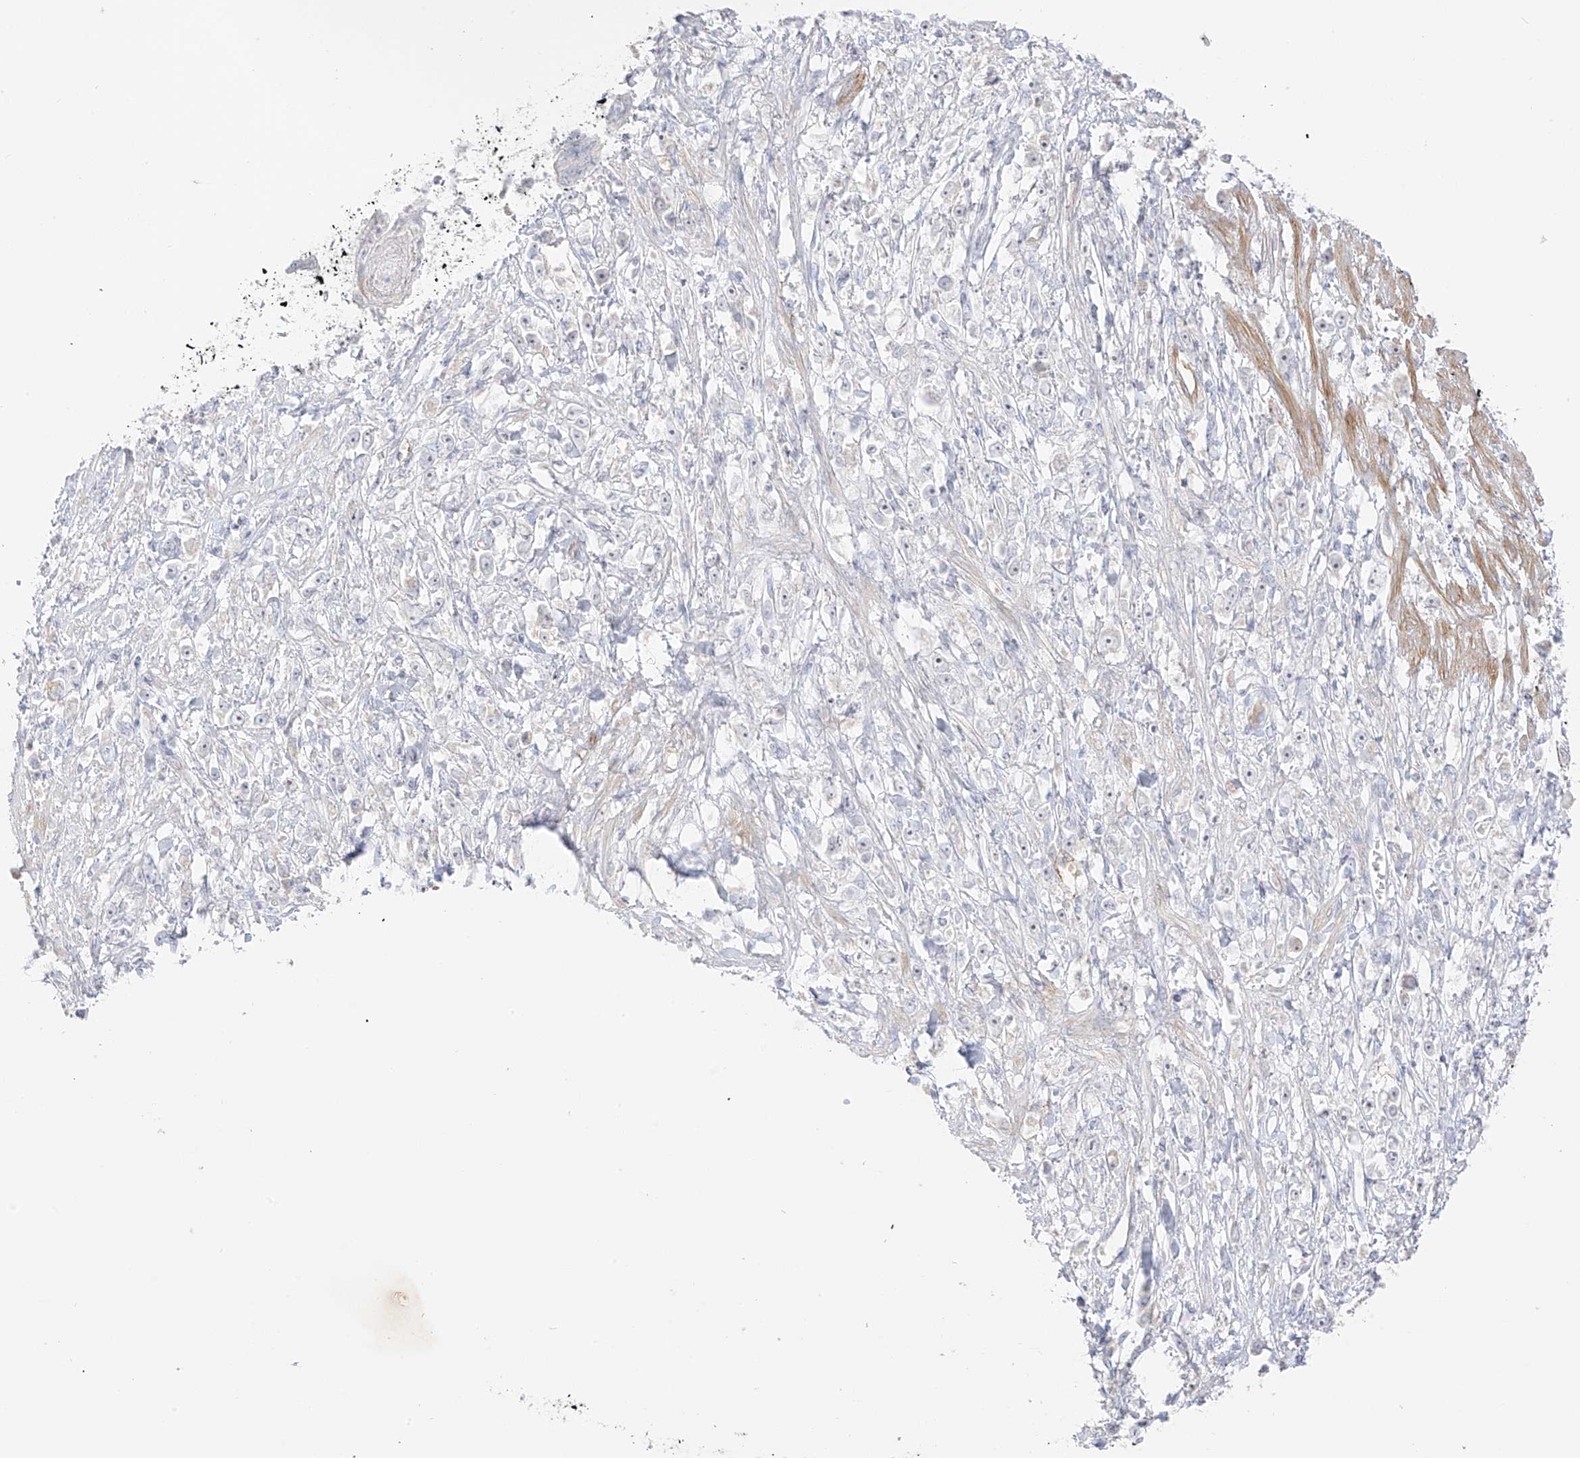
{"staining": {"intensity": "negative", "quantity": "none", "location": "none"}, "tissue": "stomach cancer", "cell_type": "Tumor cells", "image_type": "cancer", "snomed": [{"axis": "morphology", "description": "Adenocarcinoma, NOS"}, {"axis": "topography", "description": "Stomach"}], "caption": "A micrograph of stomach cancer stained for a protein shows no brown staining in tumor cells.", "gene": "C11orf87", "patient": {"sex": "female", "age": 59}}